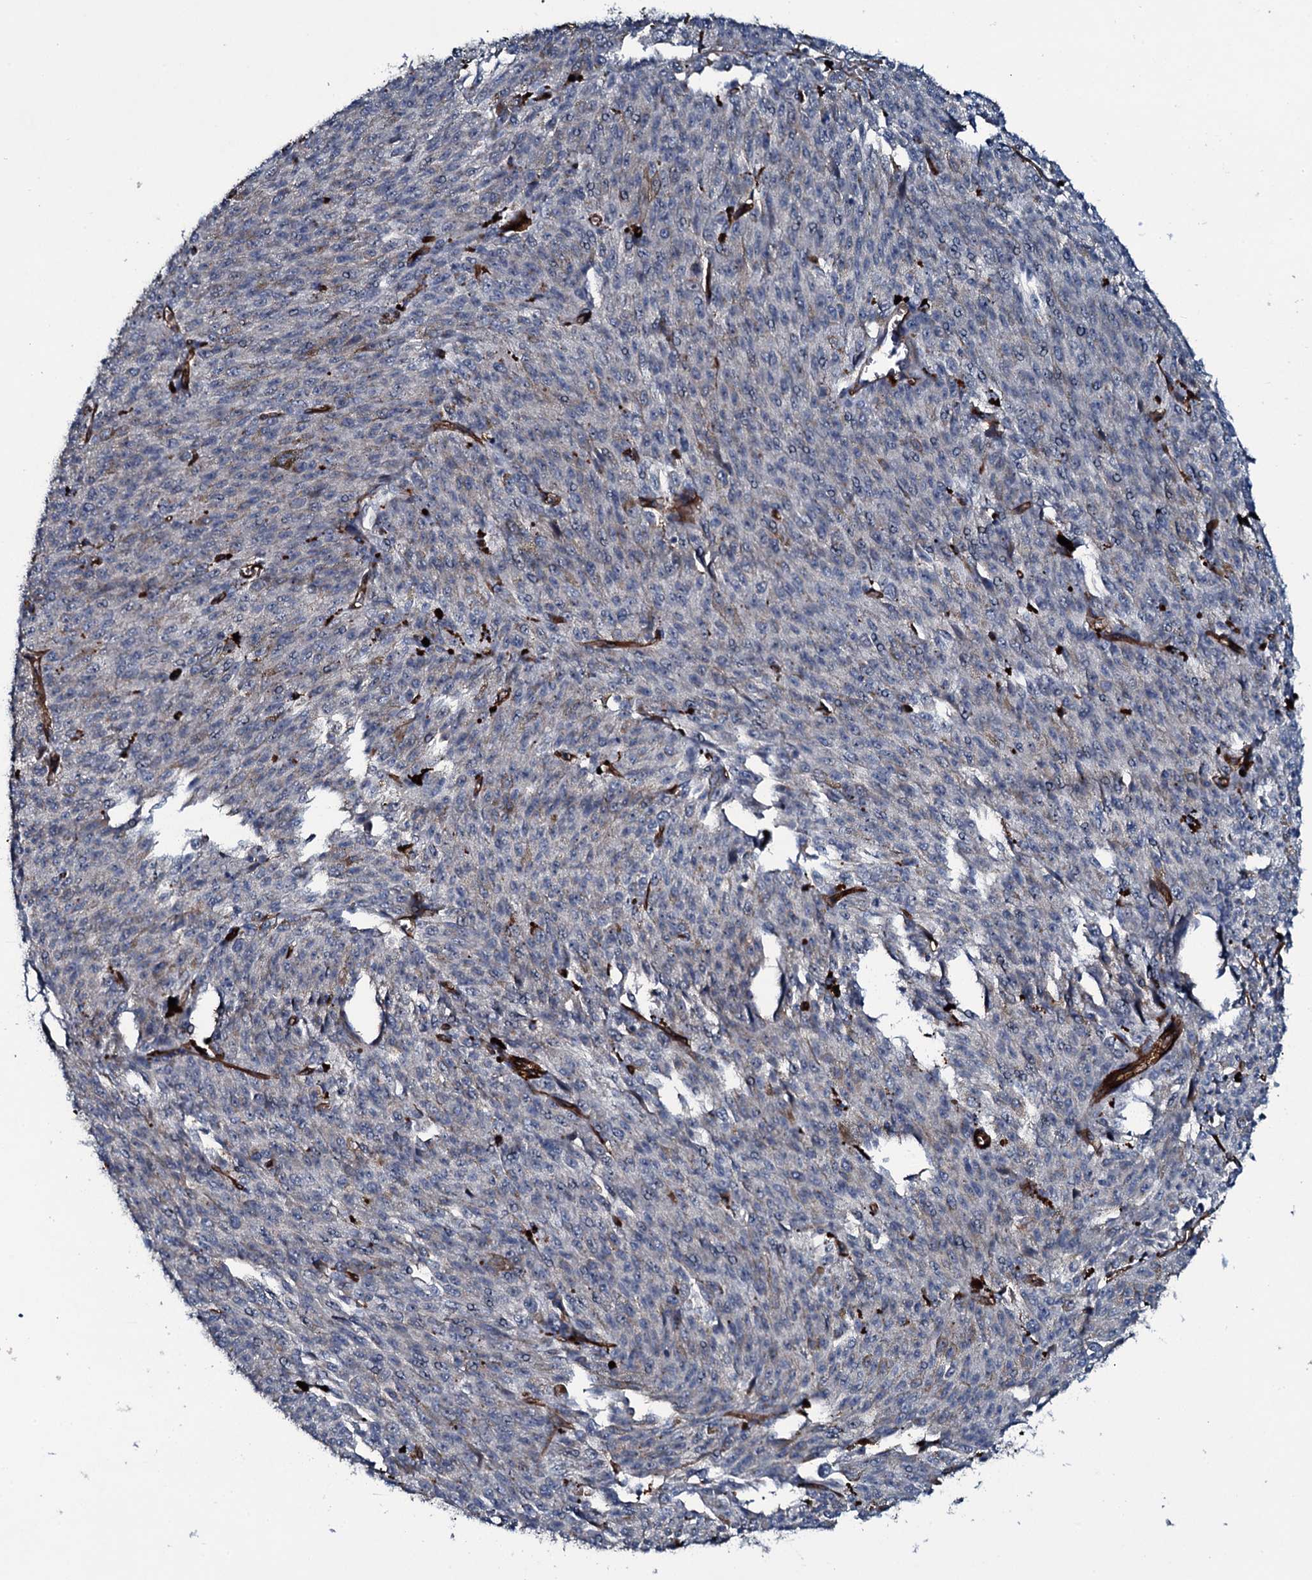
{"staining": {"intensity": "negative", "quantity": "none", "location": "none"}, "tissue": "melanoma", "cell_type": "Tumor cells", "image_type": "cancer", "snomed": [{"axis": "morphology", "description": "Malignant melanoma, NOS"}, {"axis": "topography", "description": "Skin"}], "caption": "Histopathology image shows no protein positivity in tumor cells of malignant melanoma tissue.", "gene": "CLEC14A", "patient": {"sex": "female", "age": 52}}